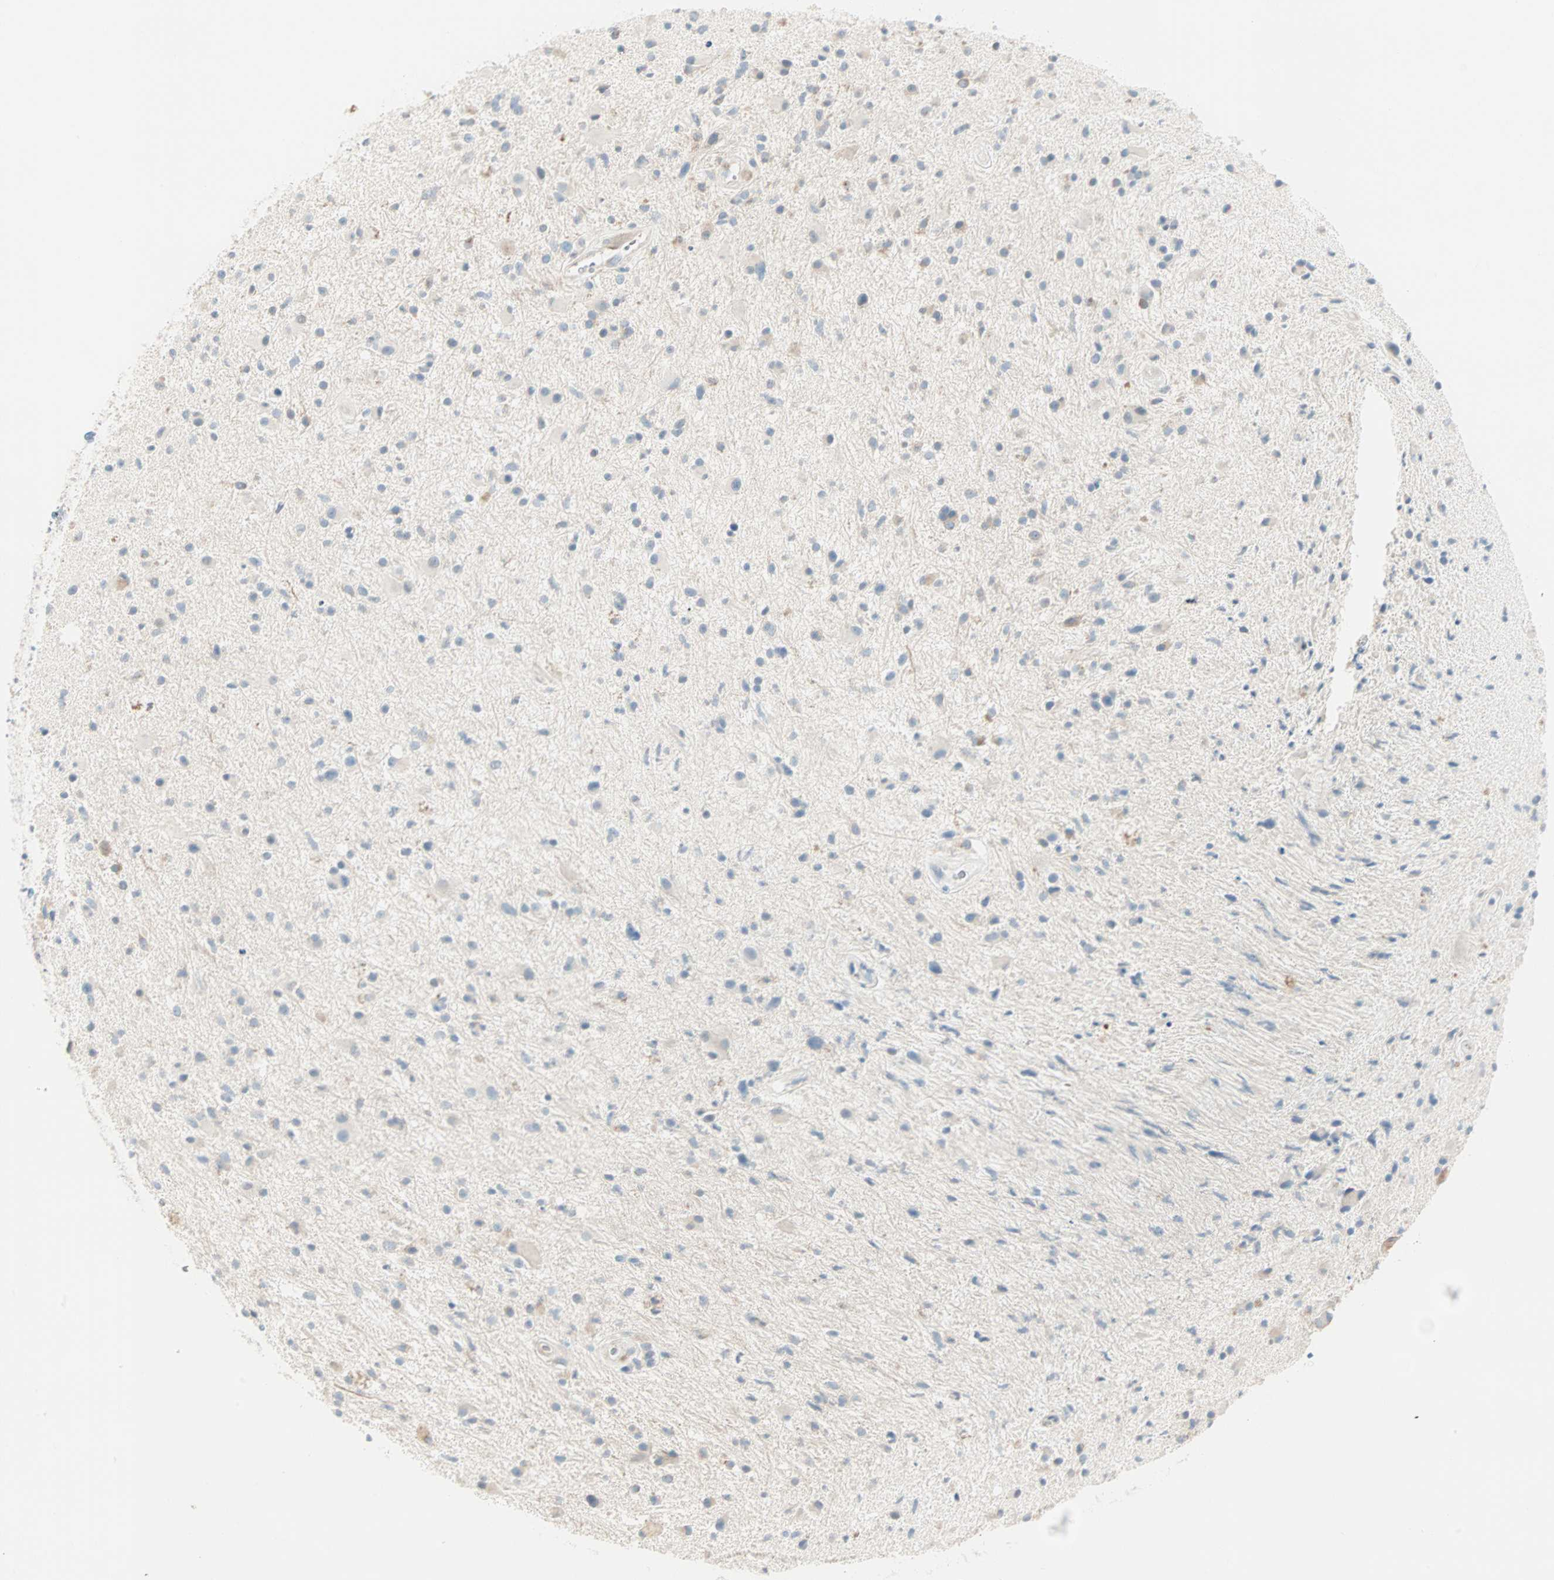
{"staining": {"intensity": "moderate", "quantity": "<25%", "location": "cytoplasmic/membranous"}, "tissue": "glioma", "cell_type": "Tumor cells", "image_type": "cancer", "snomed": [{"axis": "morphology", "description": "Glioma, malignant, High grade"}, {"axis": "topography", "description": "Brain"}], "caption": "Tumor cells display low levels of moderate cytoplasmic/membranous staining in about <25% of cells in human glioma.", "gene": "SULT1C2", "patient": {"sex": "male", "age": 33}}